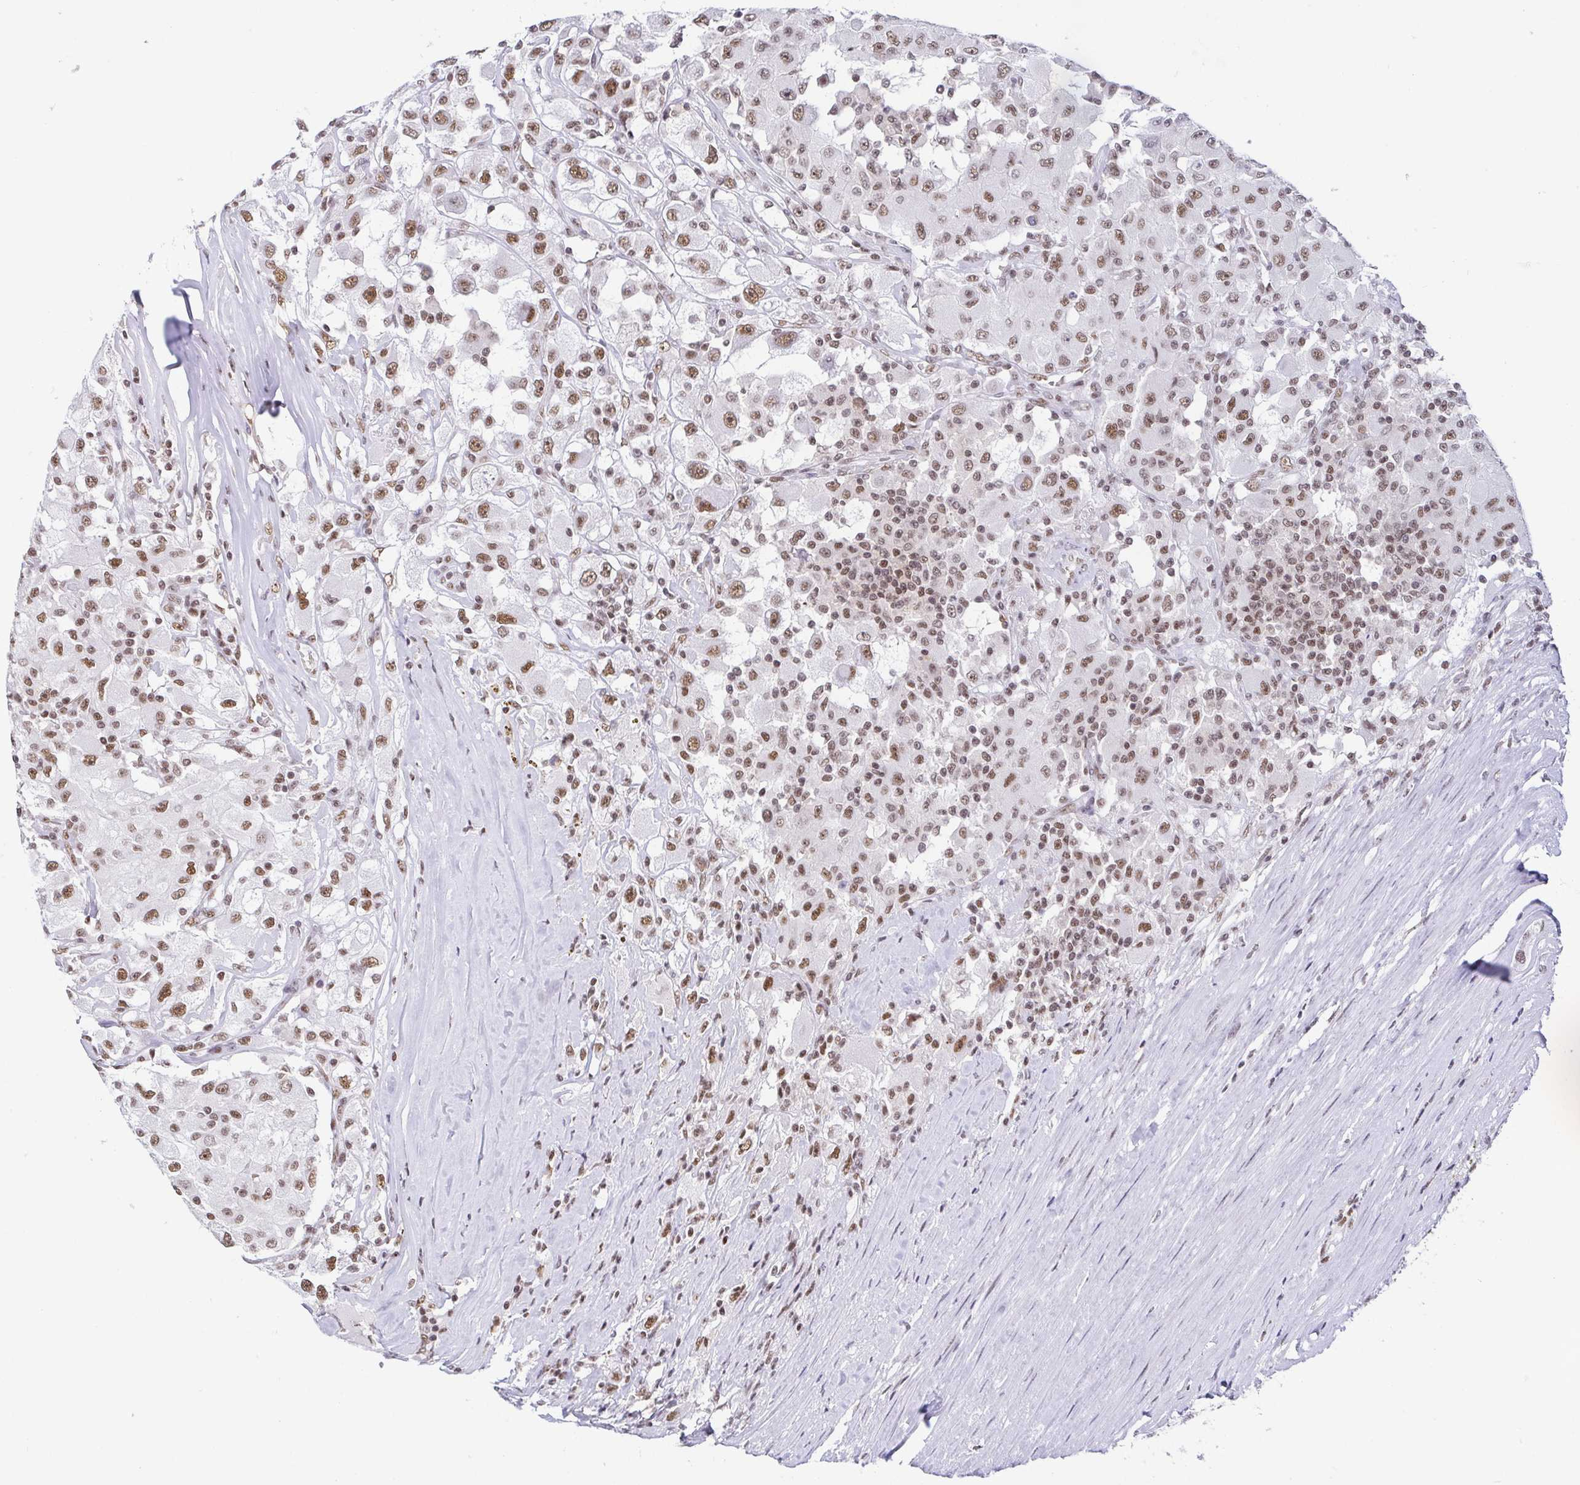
{"staining": {"intensity": "weak", "quantity": ">75%", "location": "nuclear"}, "tissue": "renal cancer", "cell_type": "Tumor cells", "image_type": "cancer", "snomed": [{"axis": "morphology", "description": "Adenocarcinoma, NOS"}, {"axis": "topography", "description": "Kidney"}], "caption": "Renal cancer was stained to show a protein in brown. There is low levels of weak nuclear expression in approximately >75% of tumor cells.", "gene": "EWSR1", "patient": {"sex": "female", "age": 67}}